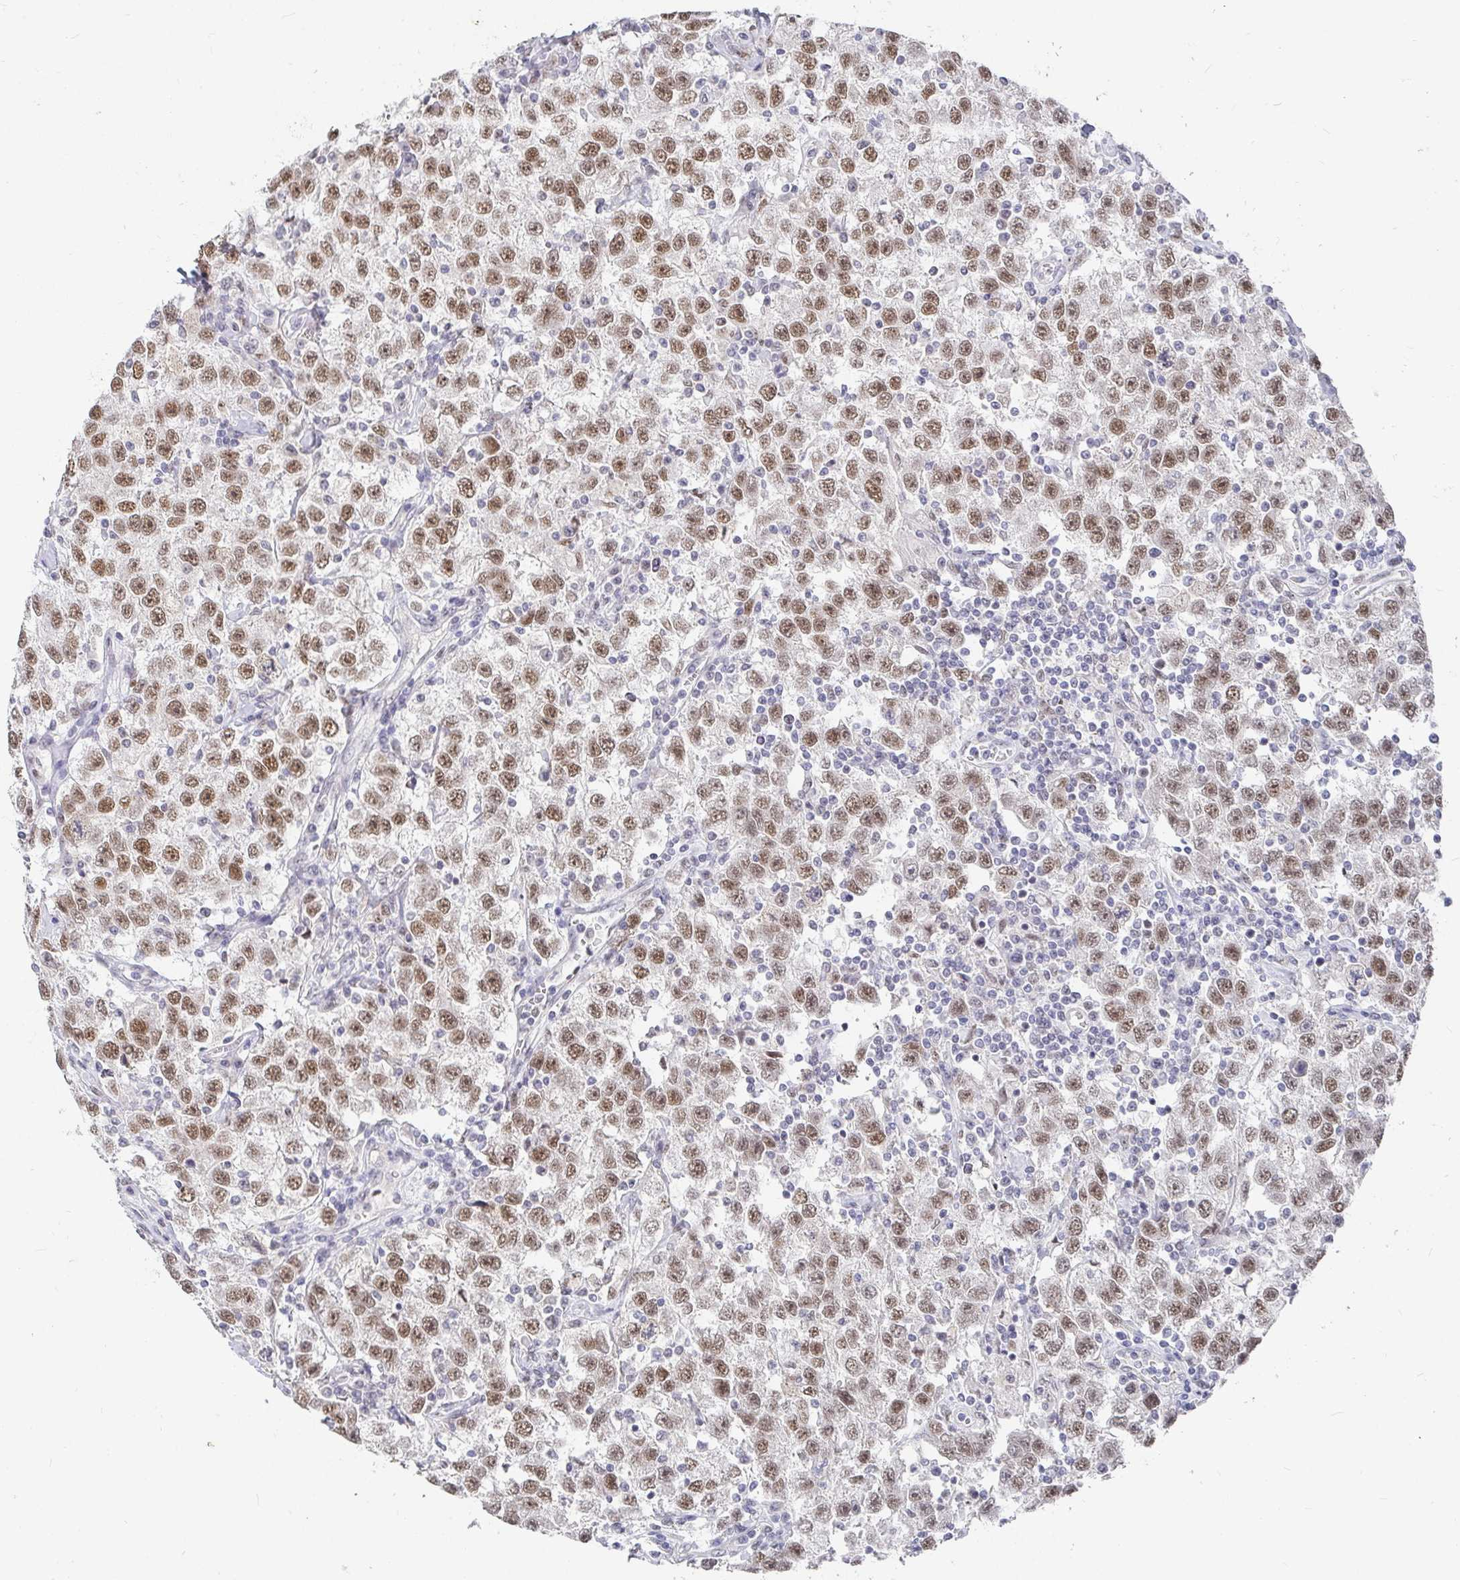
{"staining": {"intensity": "moderate", "quantity": ">75%", "location": "nuclear"}, "tissue": "testis cancer", "cell_type": "Tumor cells", "image_type": "cancer", "snomed": [{"axis": "morphology", "description": "Seminoma, NOS"}, {"axis": "topography", "description": "Testis"}], "caption": "Human testis cancer (seminoma) stained with a protein marker demonstrates moderate staining in tumor cells.", "gene": "RCOR1", "patient": {"sex": "male", "age": 41}}